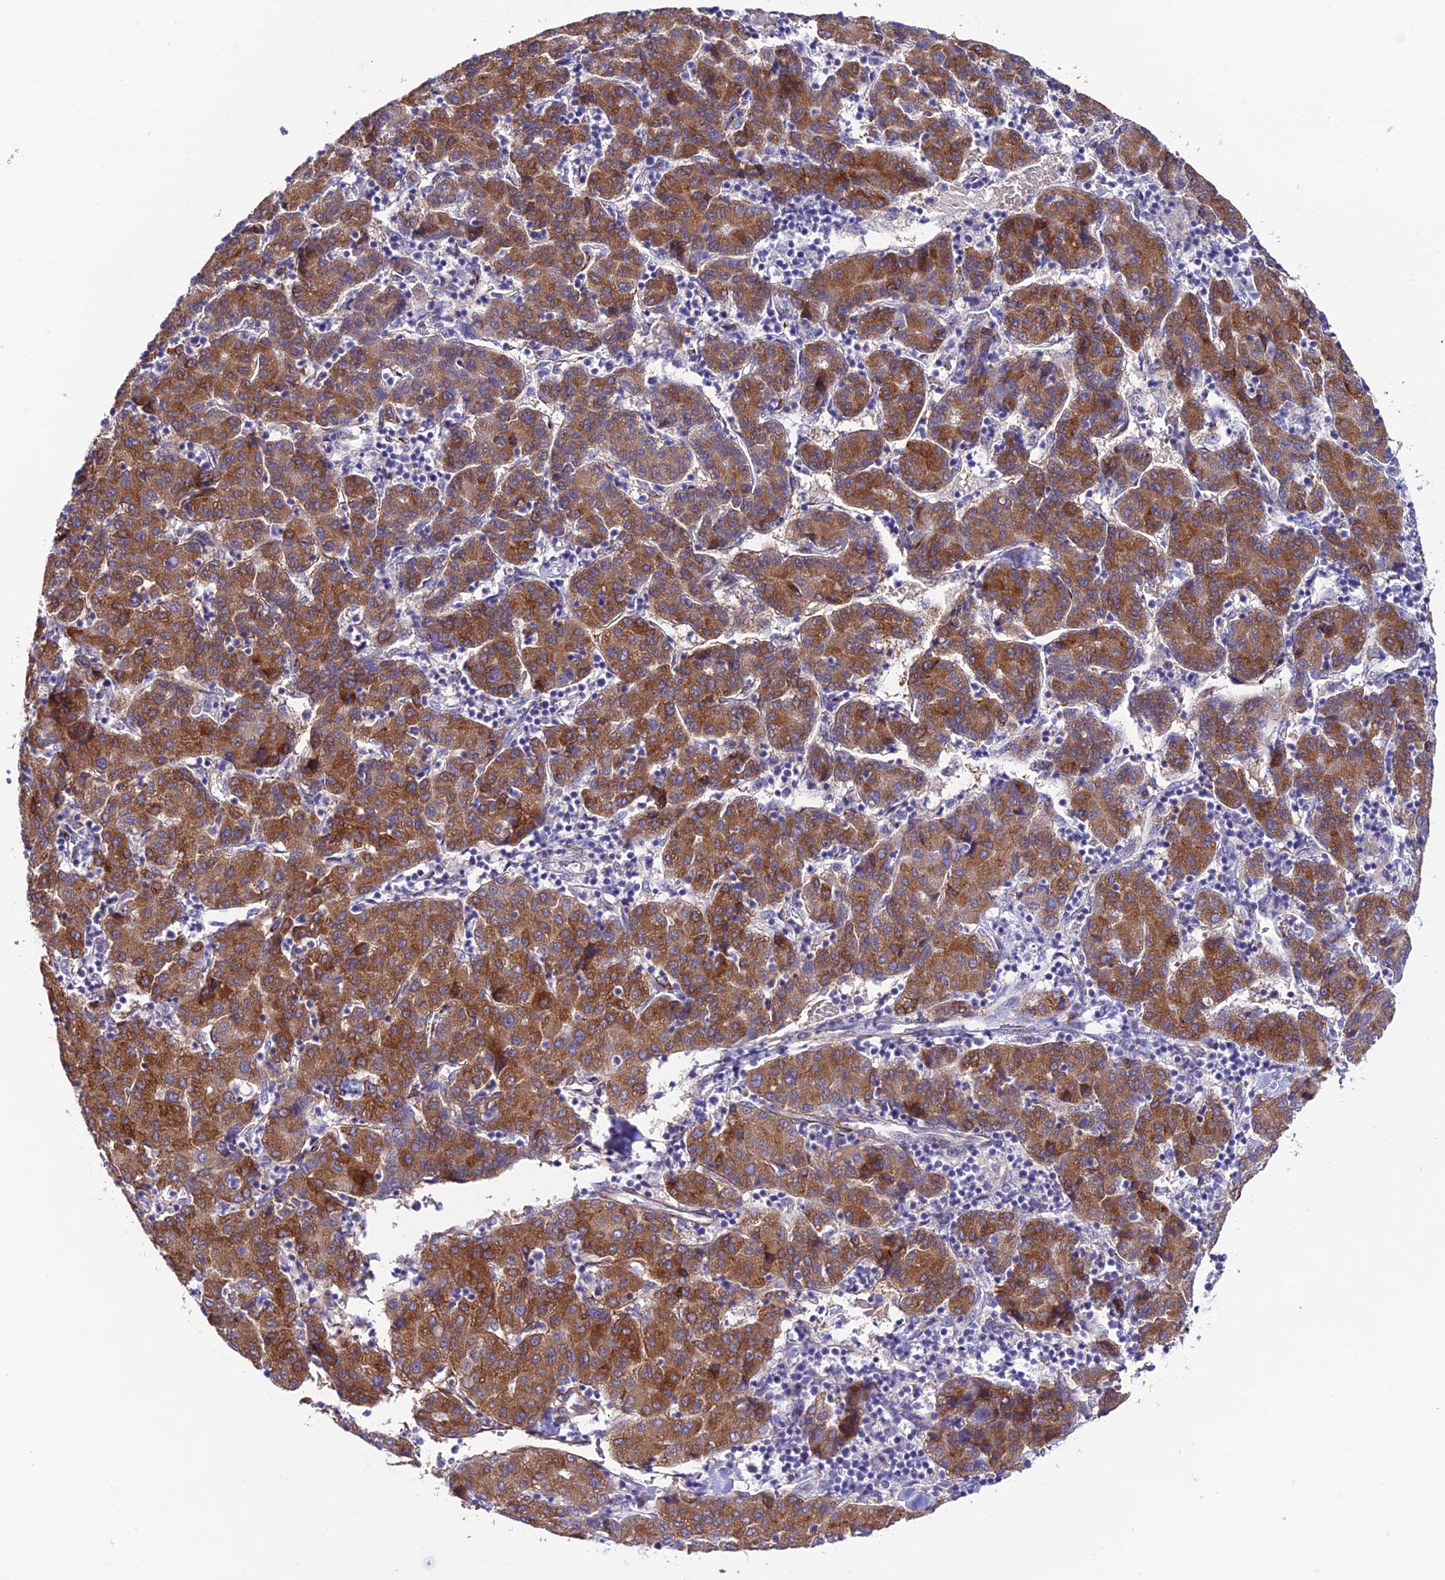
{"staining": {"intensity": "strong", "quantity": ">75%", "location": "cytoplasmic/membranous"}, "tissue": "liver cancer", "cell_type": "Tumor cells", "image_type": "cancer", "snomed": [{"axis": "morphology", "description": "Carcinoma, Hepatocellular, NOS"}, {"axis": "topography", "description": "Liver"}], "caption": "A brown stain shows strong cytoplasmic/membranous positivity of a protein in human liver hepatocellular carcinoma tumor cells.", "gene": "SYT15", "patient": {"sex": "male", "age": 65}}